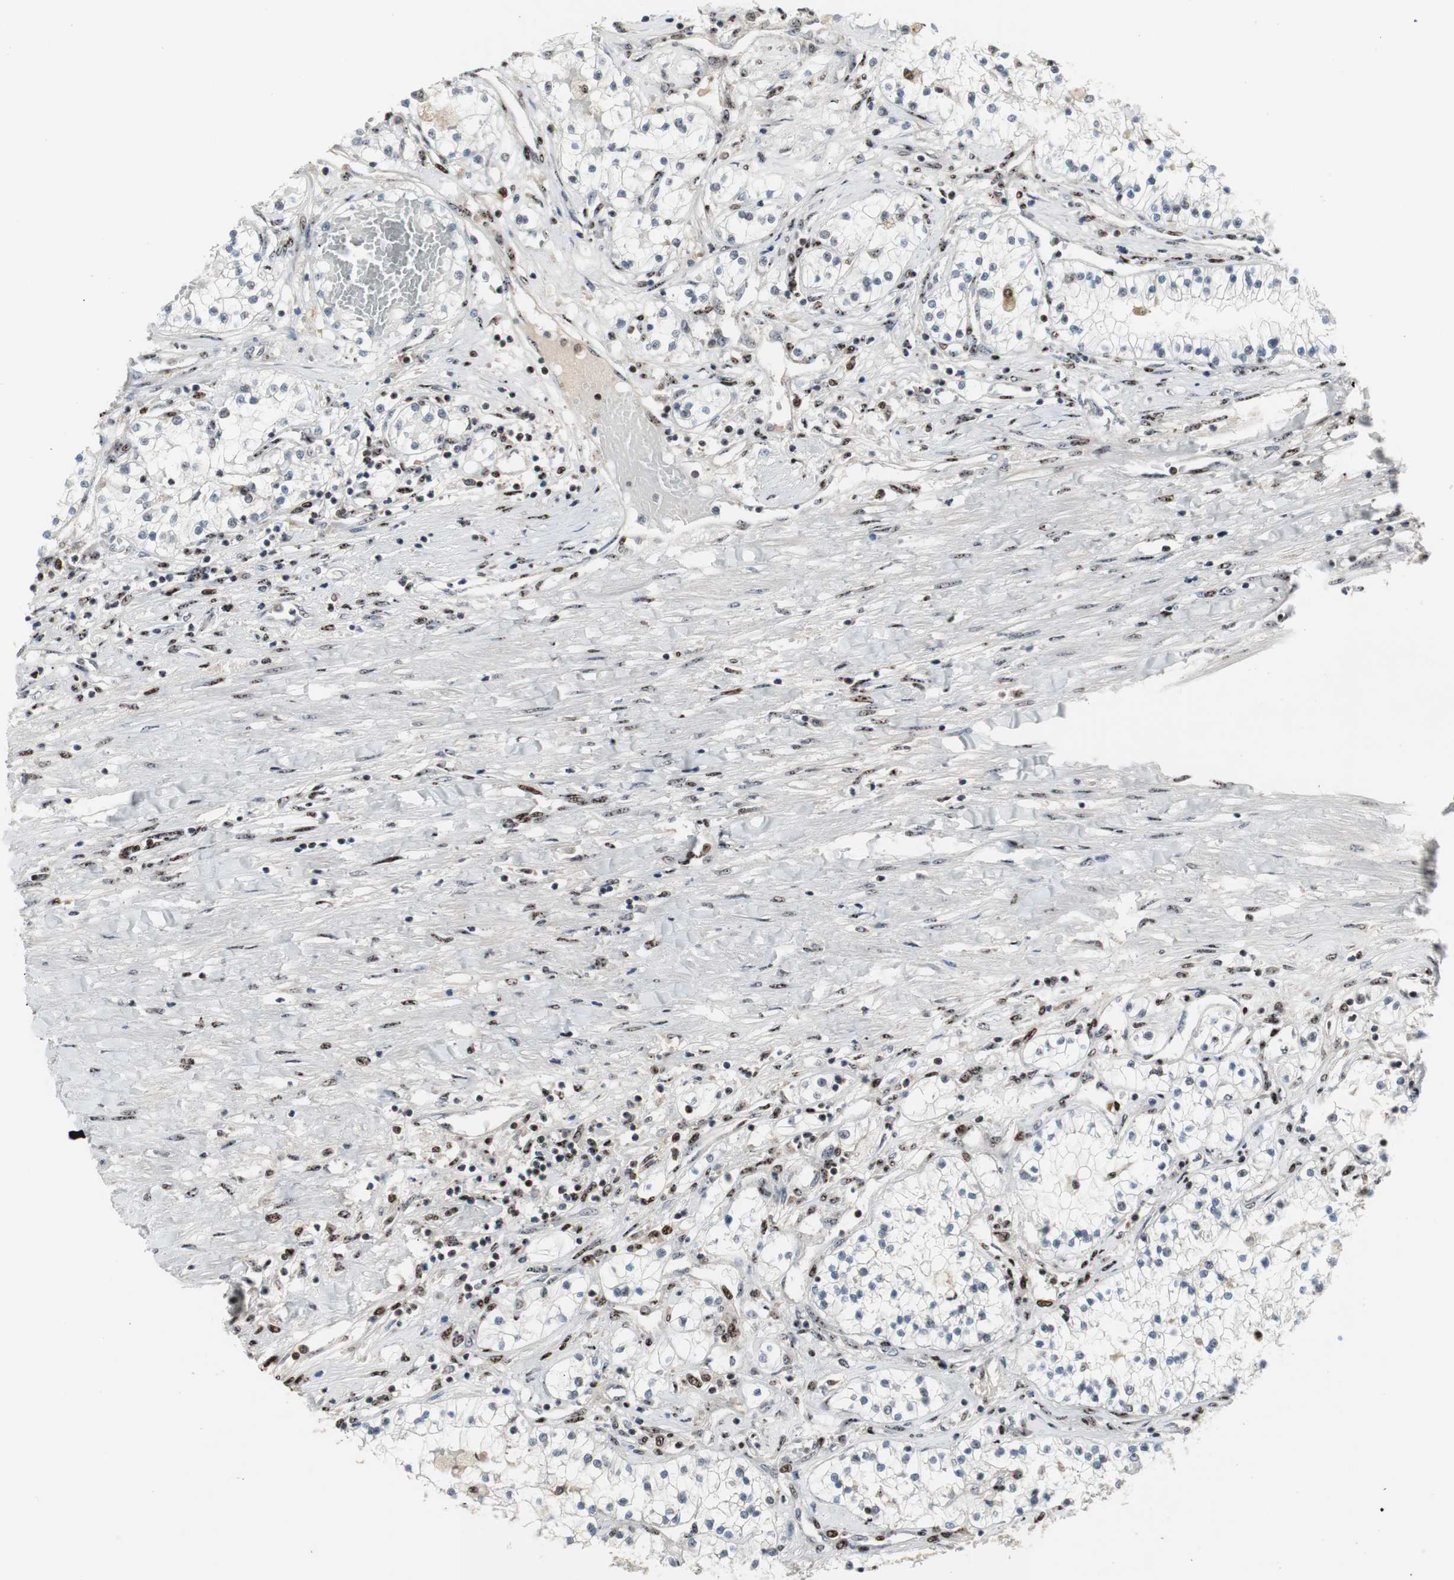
{"staining": {"intensity": "negative", "quantity": "none", "location": "none"}, "tissue": "renal cancer", "cell_type": "Tumor cells", "image_type": "cancer", "snomed": [{"axis": "morphology", "description": "Adenocarcinoma, NOS"}, {"axis": "topography", "description": "Kidney"}], "caption": "Immunohistochemistry histopathology image of renal adenocarcinoma stained for a protein (brown), which reveals no expression in tumor cells.", "gene": "GRK2", "patient": {"sex": "male", "age": 68}}